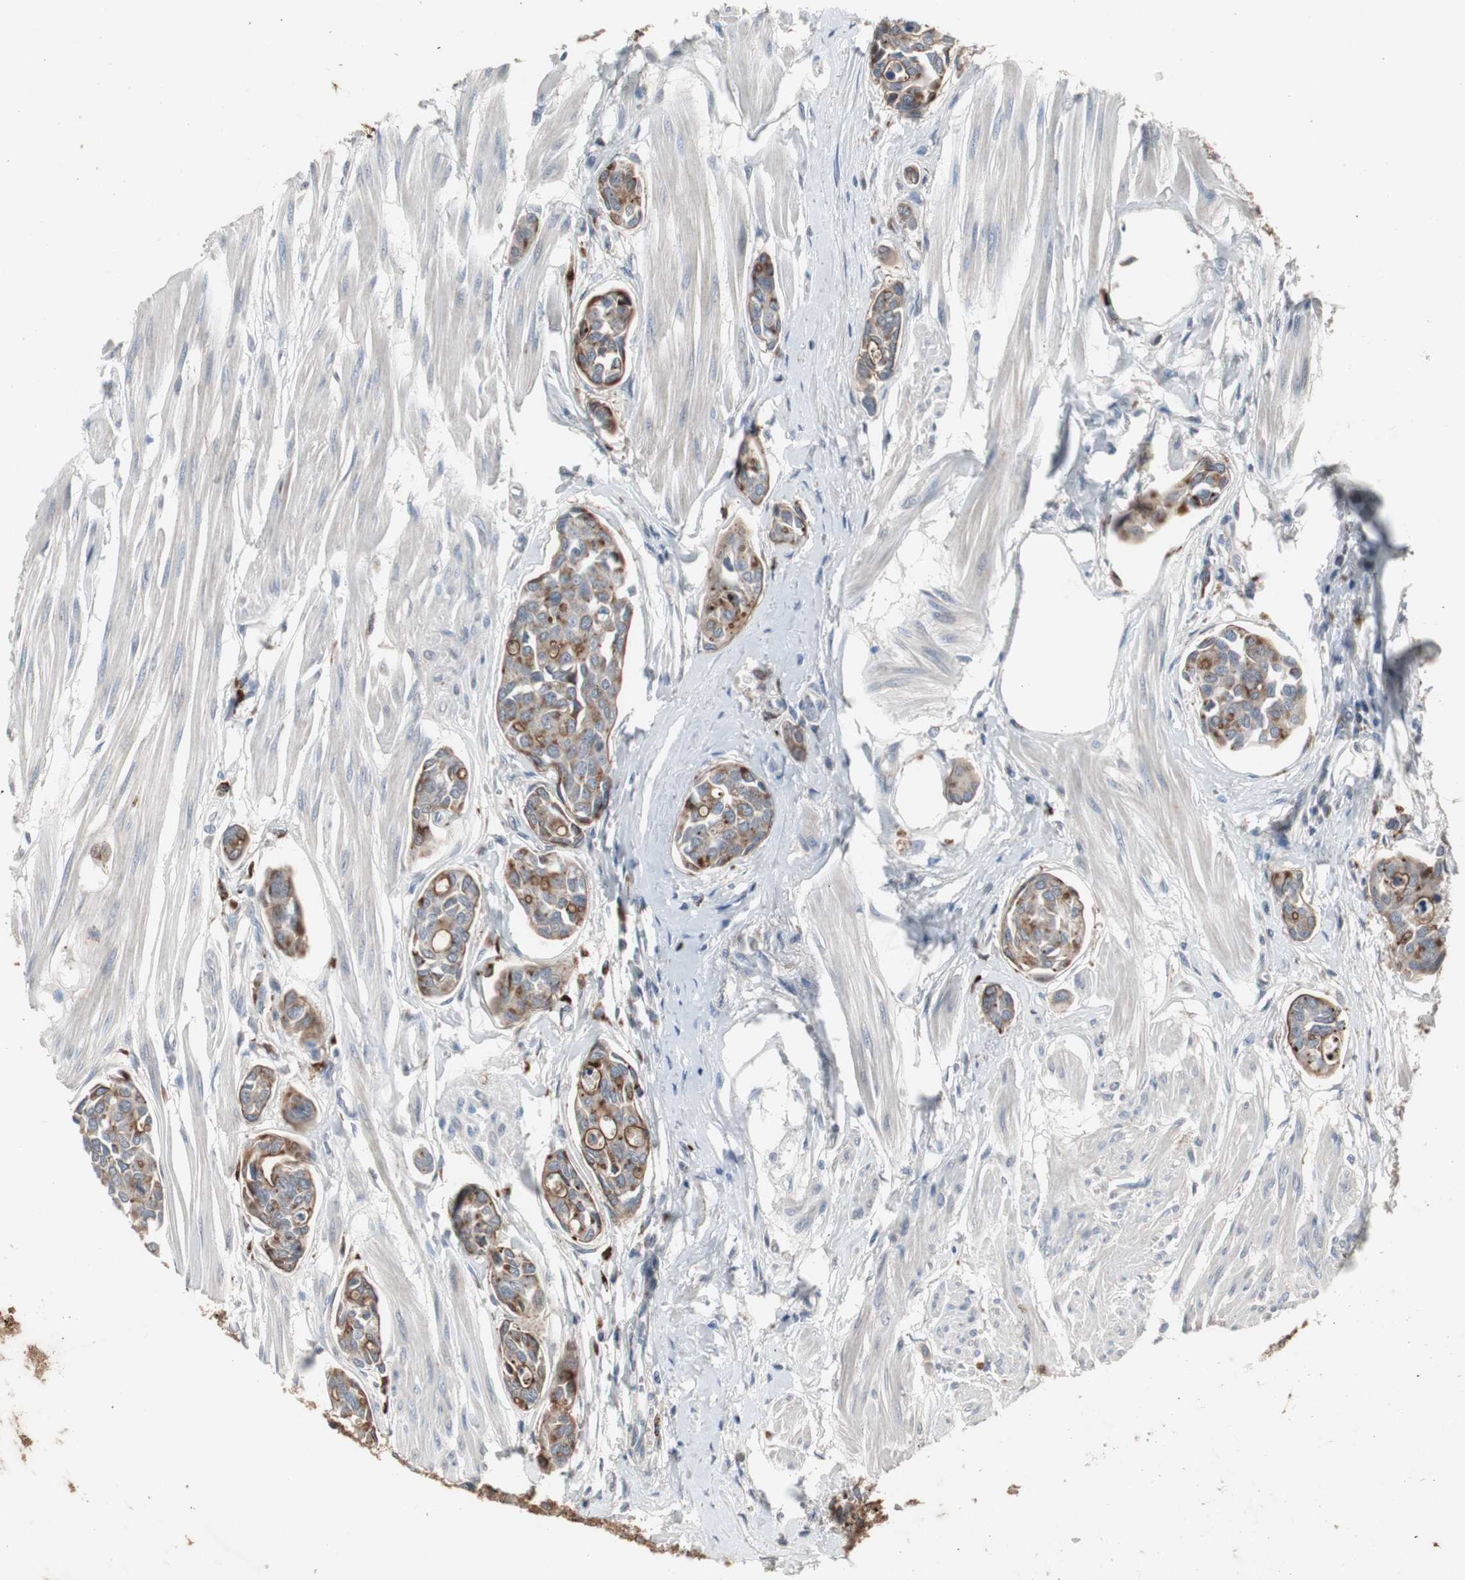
{"staining": {"intensity": "strong", "quantity": ">75%", "location": "cytoplasmic/membranous"}, "tissue": "urothelial cancer", "cell_type": "Tumor cells", "image_type": "cancer", "snomed": [{"axis": "morphology", "description": "Urothelial carcinoma, High grade"}, {"axis": "topography", "description": "Urinary bladder"}], "caption": "Immunohistochemistry (IHC) (DAB (3,3'-diaminobenzidine)) staining of urothelial cancer displays strong cytoplasmic/membranous protein expression in approximately >75% of tumor cells.", "gene": "GBA1", "patient": {"sex": "male", "age": 78}}